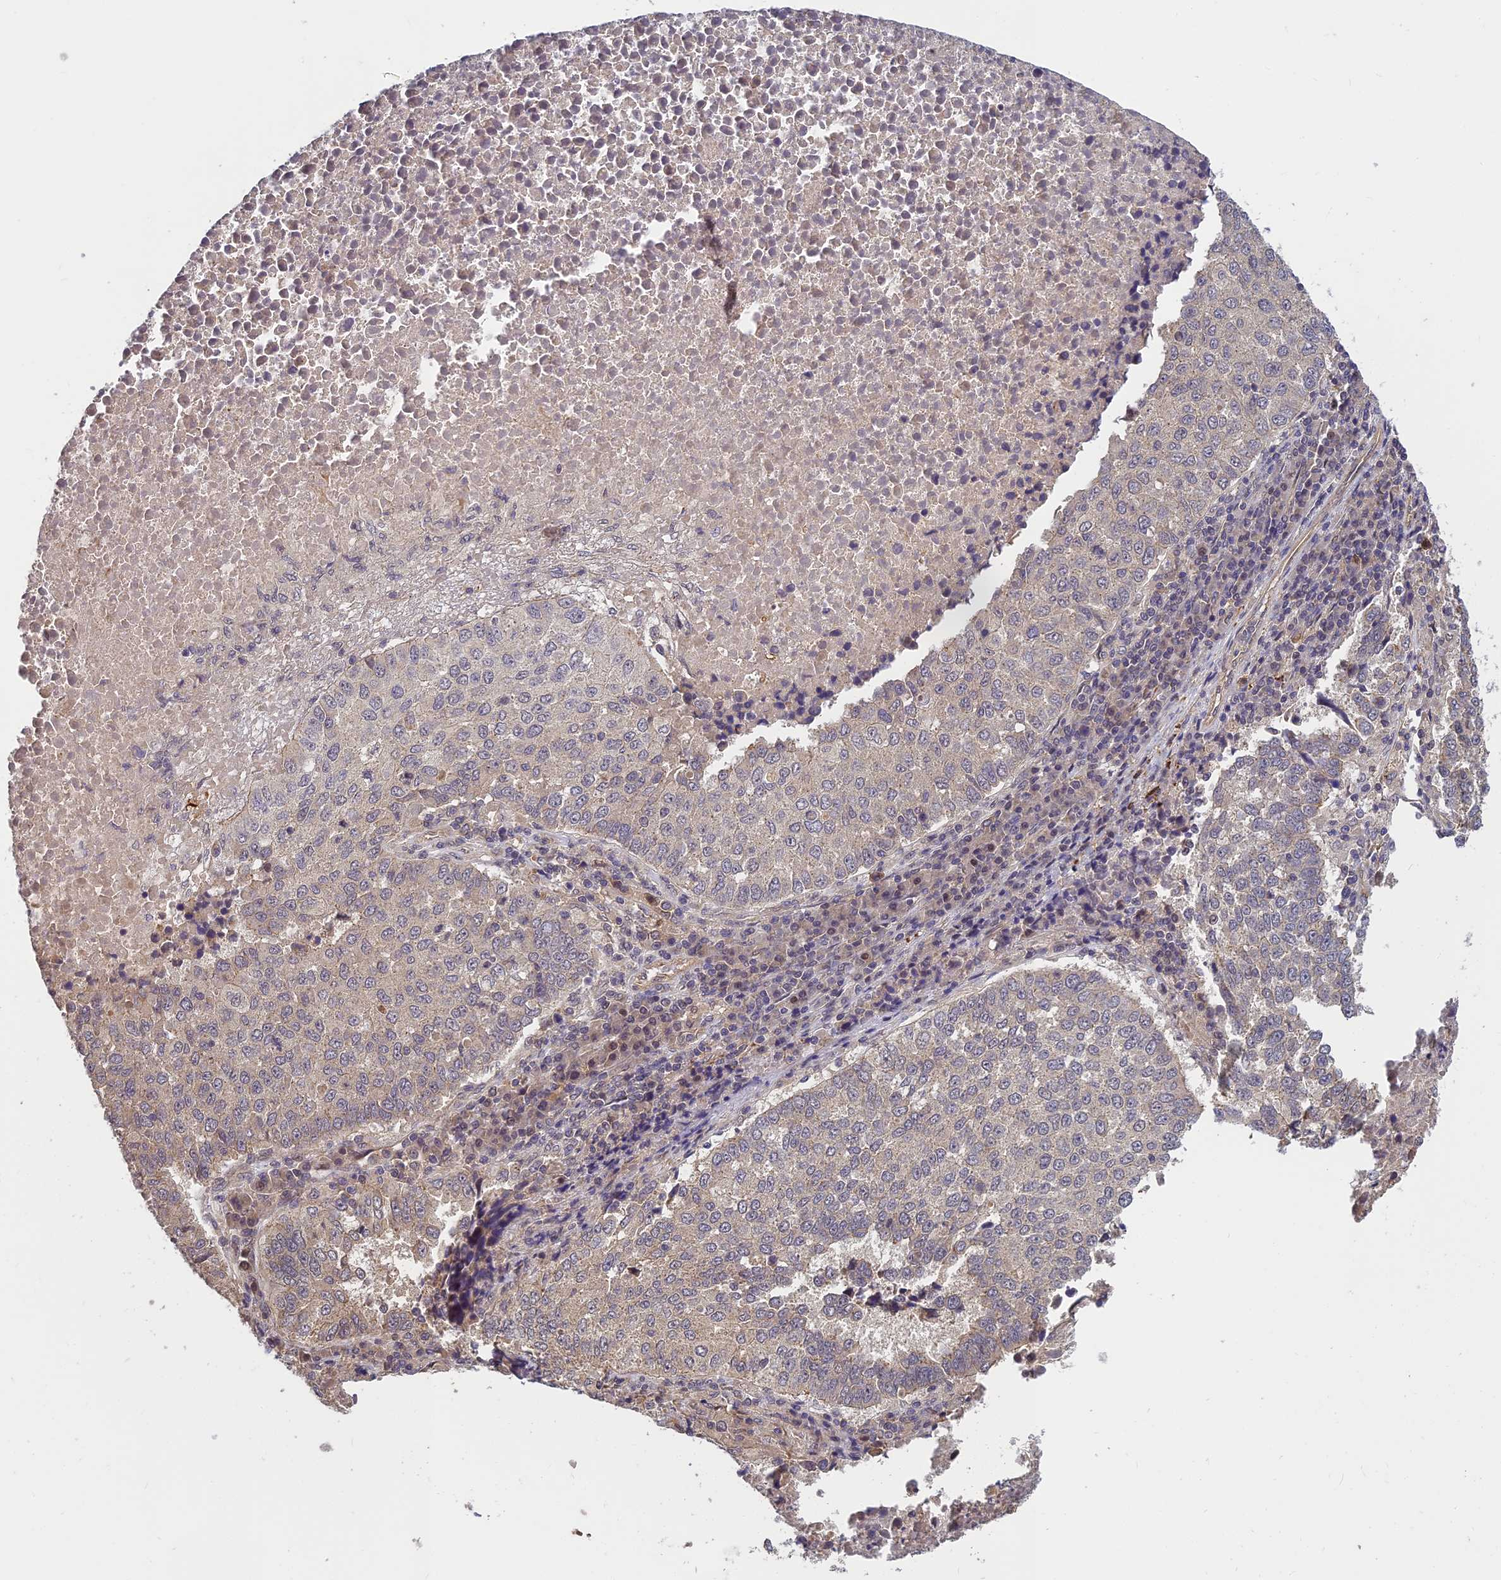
{"staining": {"intensity": "negative", "quantity": "none", "location": "none"}, "tissue": "lung cancer", "cell_type": "Tumor cells", "image_type": "cancer", "snomed": [{"axis": "morphology", "description": "Squamous cell carcinoma, NOS"}, {"axis": "topography", "description": "Lung"}], "caption": "This is a image of IHC staining of lung squamous cell carcinoma, which shows no staining in tumor cells.", "gene": "PIKFYVE", "patient": {"sex": "male", "age": 73}}